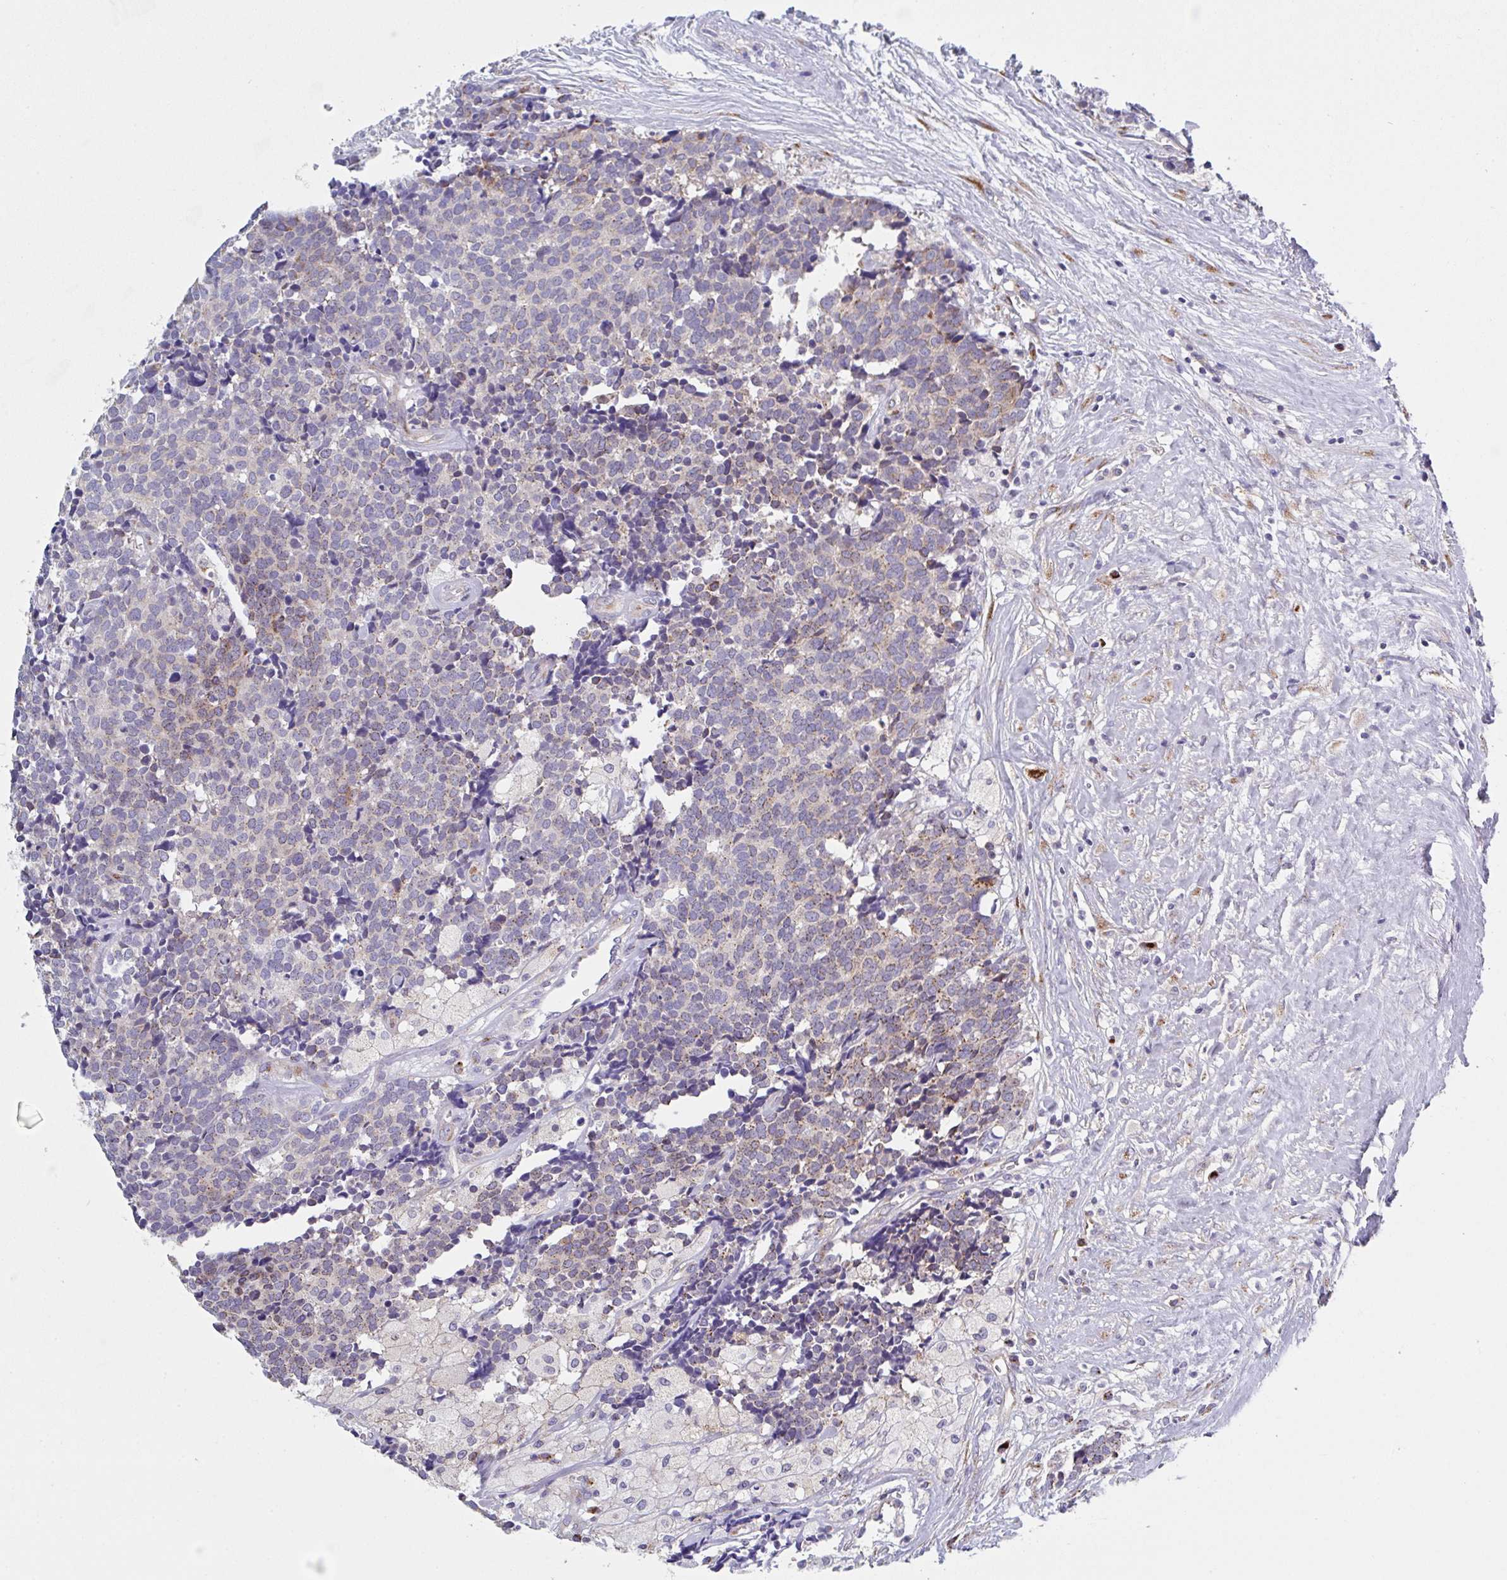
{"staining": {"intensity": "weak", "quantity": "25%-75%", "location": "cytoplasmic/membranous"}, "tissue": "carcinoid", "cell_type": "Tumor cells", "image_type": "cancer", "snomed": [{"axis": "morphology", "description": "Carcinoid, malignant, NOS"}, {"axis": "topography", "description": "Skin"}], "caption": "Protein staining displays weak cytoplasmic/membranous staining in about 25%-75% of tumor cells in carcinoid.", "gene": "PROSER3", "patient": {"sex": "female", "age": 79}}